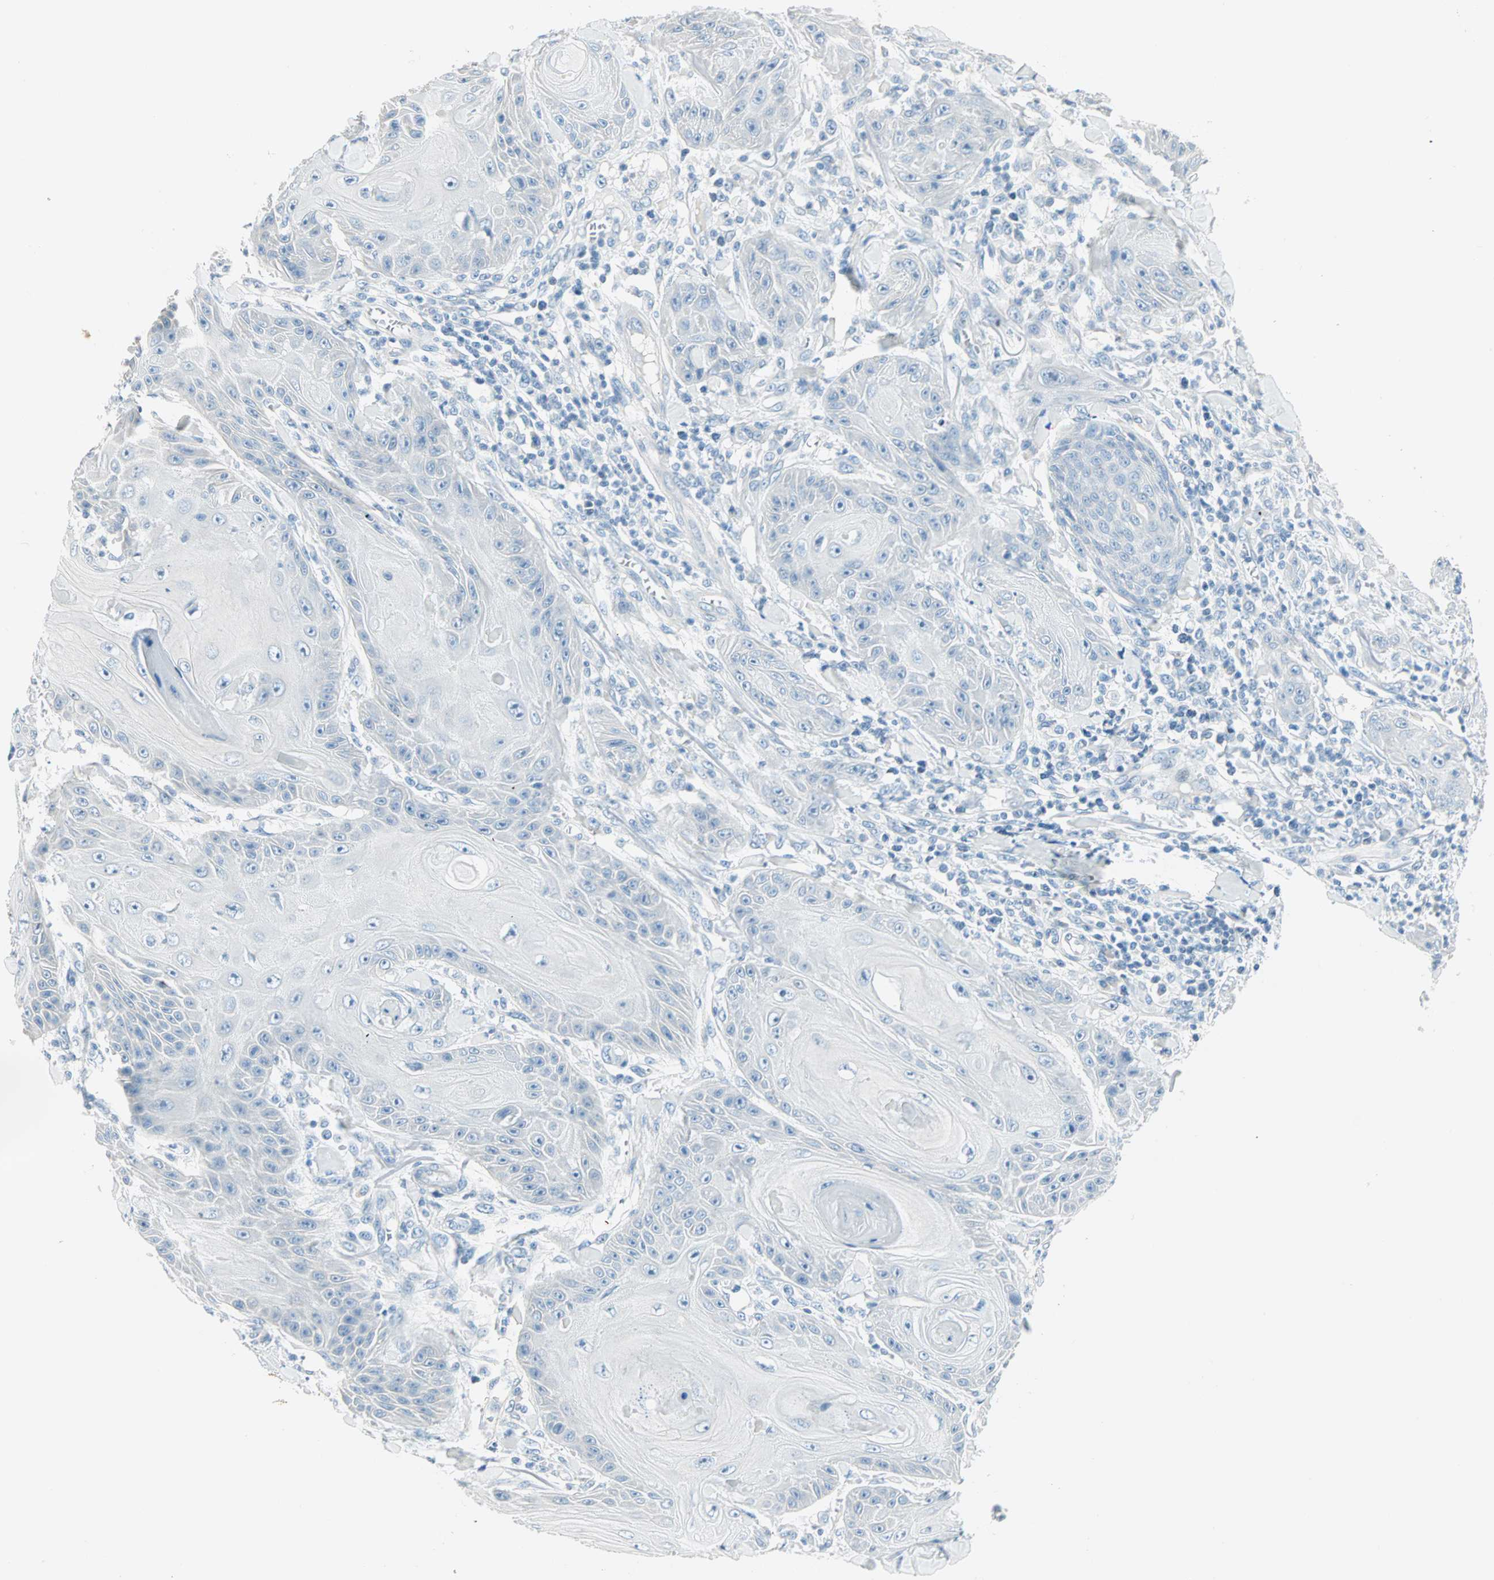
{"staining": {"intensity": "negative", "quantity": "none", "location": "none"}, "tissue": "skin cancer", "cell_type": "Tumor cells", "image_type": "cancer", "snomed": [{"axis": "morphology", "description": "Squamous cell carcinoma, NOS"}, {"axis": "topography", "description": "Skin"}], "caption": "A micrograph of skin squamous cell carcinoma stained for a protein shows no brown staining in tumor cells. (DAB (3,3'-diaminobenzidine) immunohistochemistry (IHC) visualized using brightfield microscopy, high magnification).", "gene": "SULT1C2", "patient": {"sex": "female", "age": 78}}